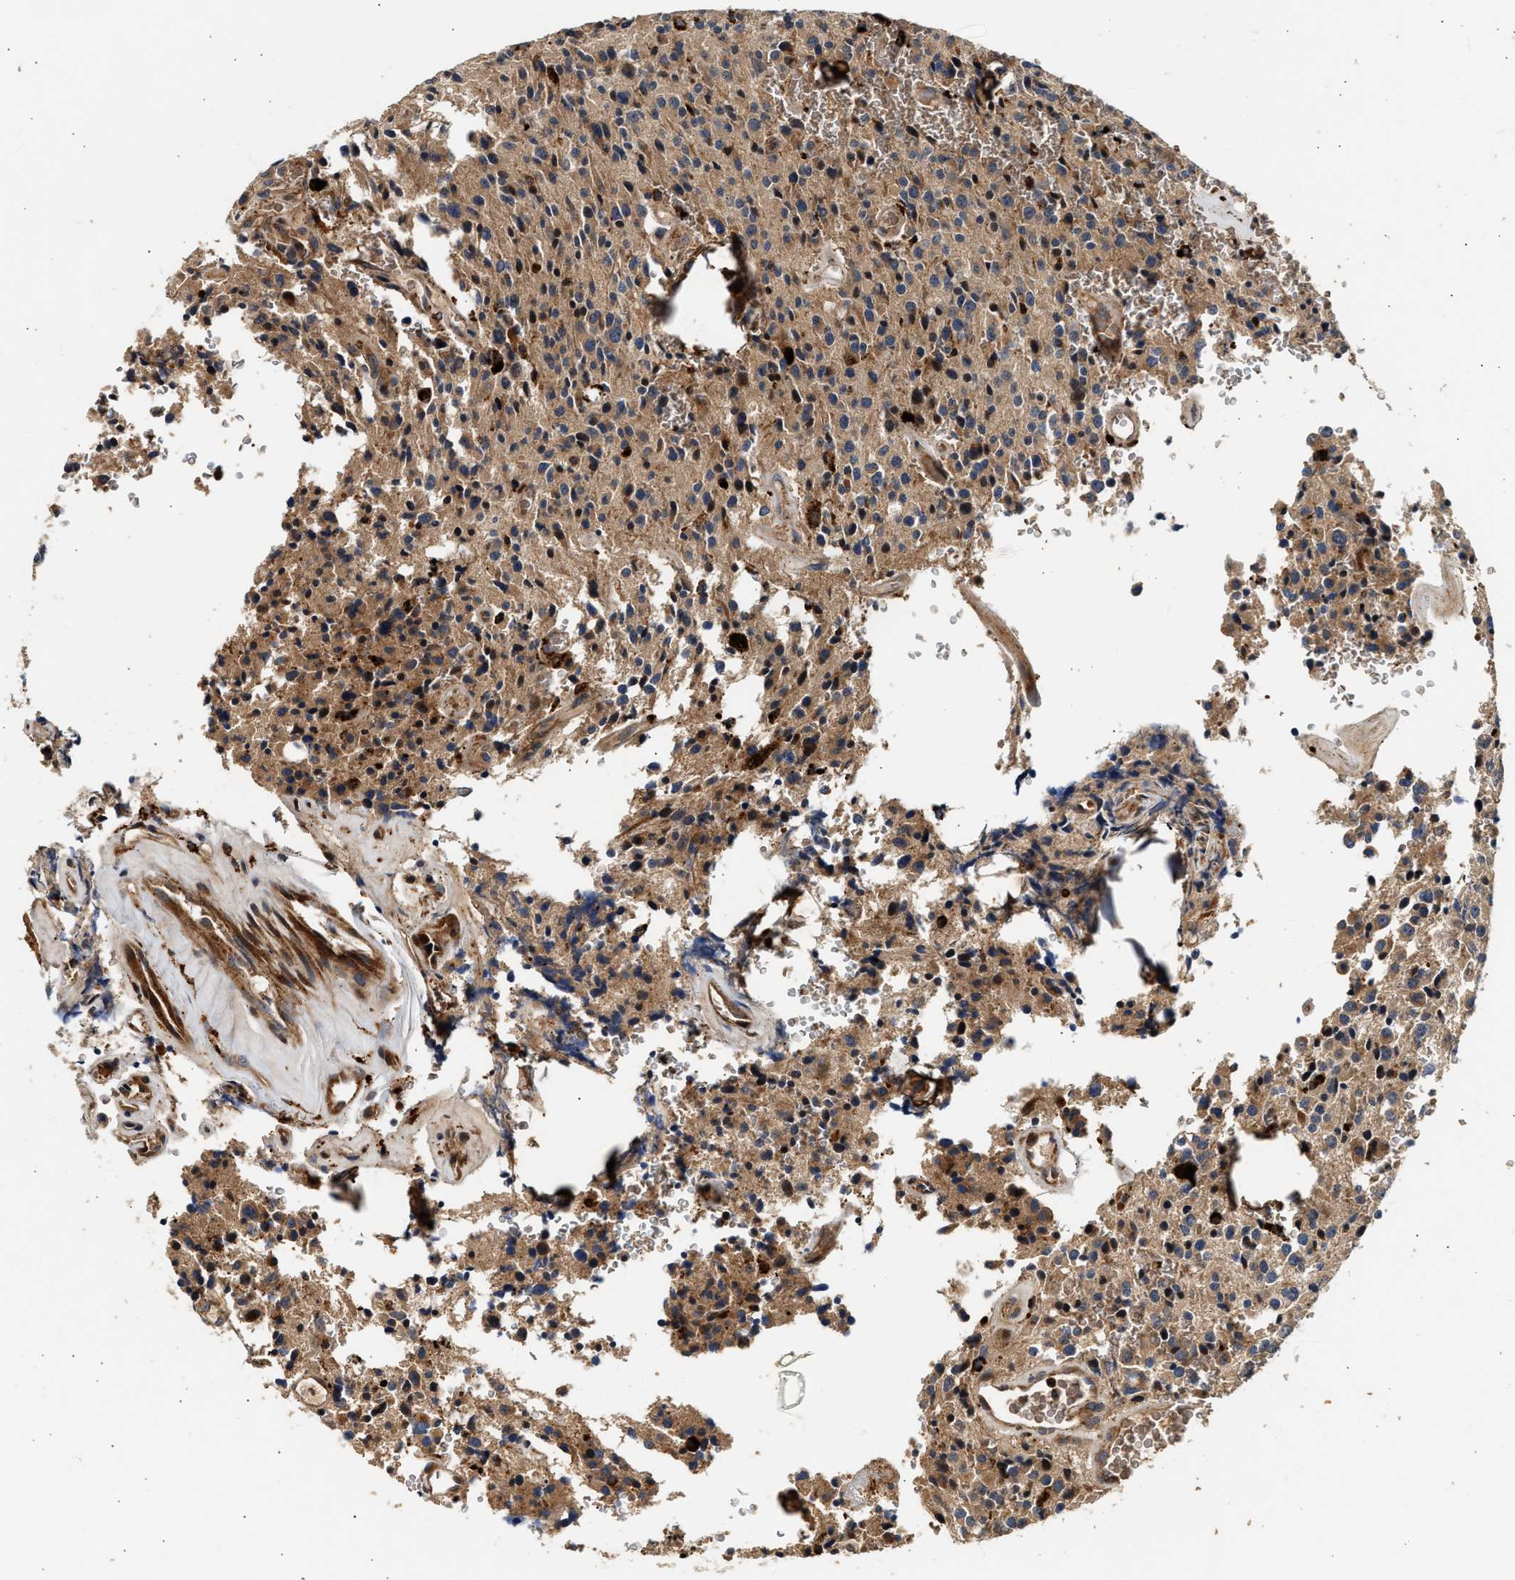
{"staining": {"intensity": "moderate", "quantity": ">75%", "location": "cytoplasmic/membranous"}, "tissue": "glioma", "cell_type": "Tumor cells", "image_type": "cancer", "snomed": [{"axis": "morphology", "description": "Glioma, malignant, Low grade"}, {"axis": "topography", "description": "Brain"}], "caption": "Glioma stained with a brown dye exhibits moderate cytoplasmic/membranous positive positivity in about >75% of tumor cells.", "gene": "PLD3", "patient": {"sex": "male", "age": 58}}